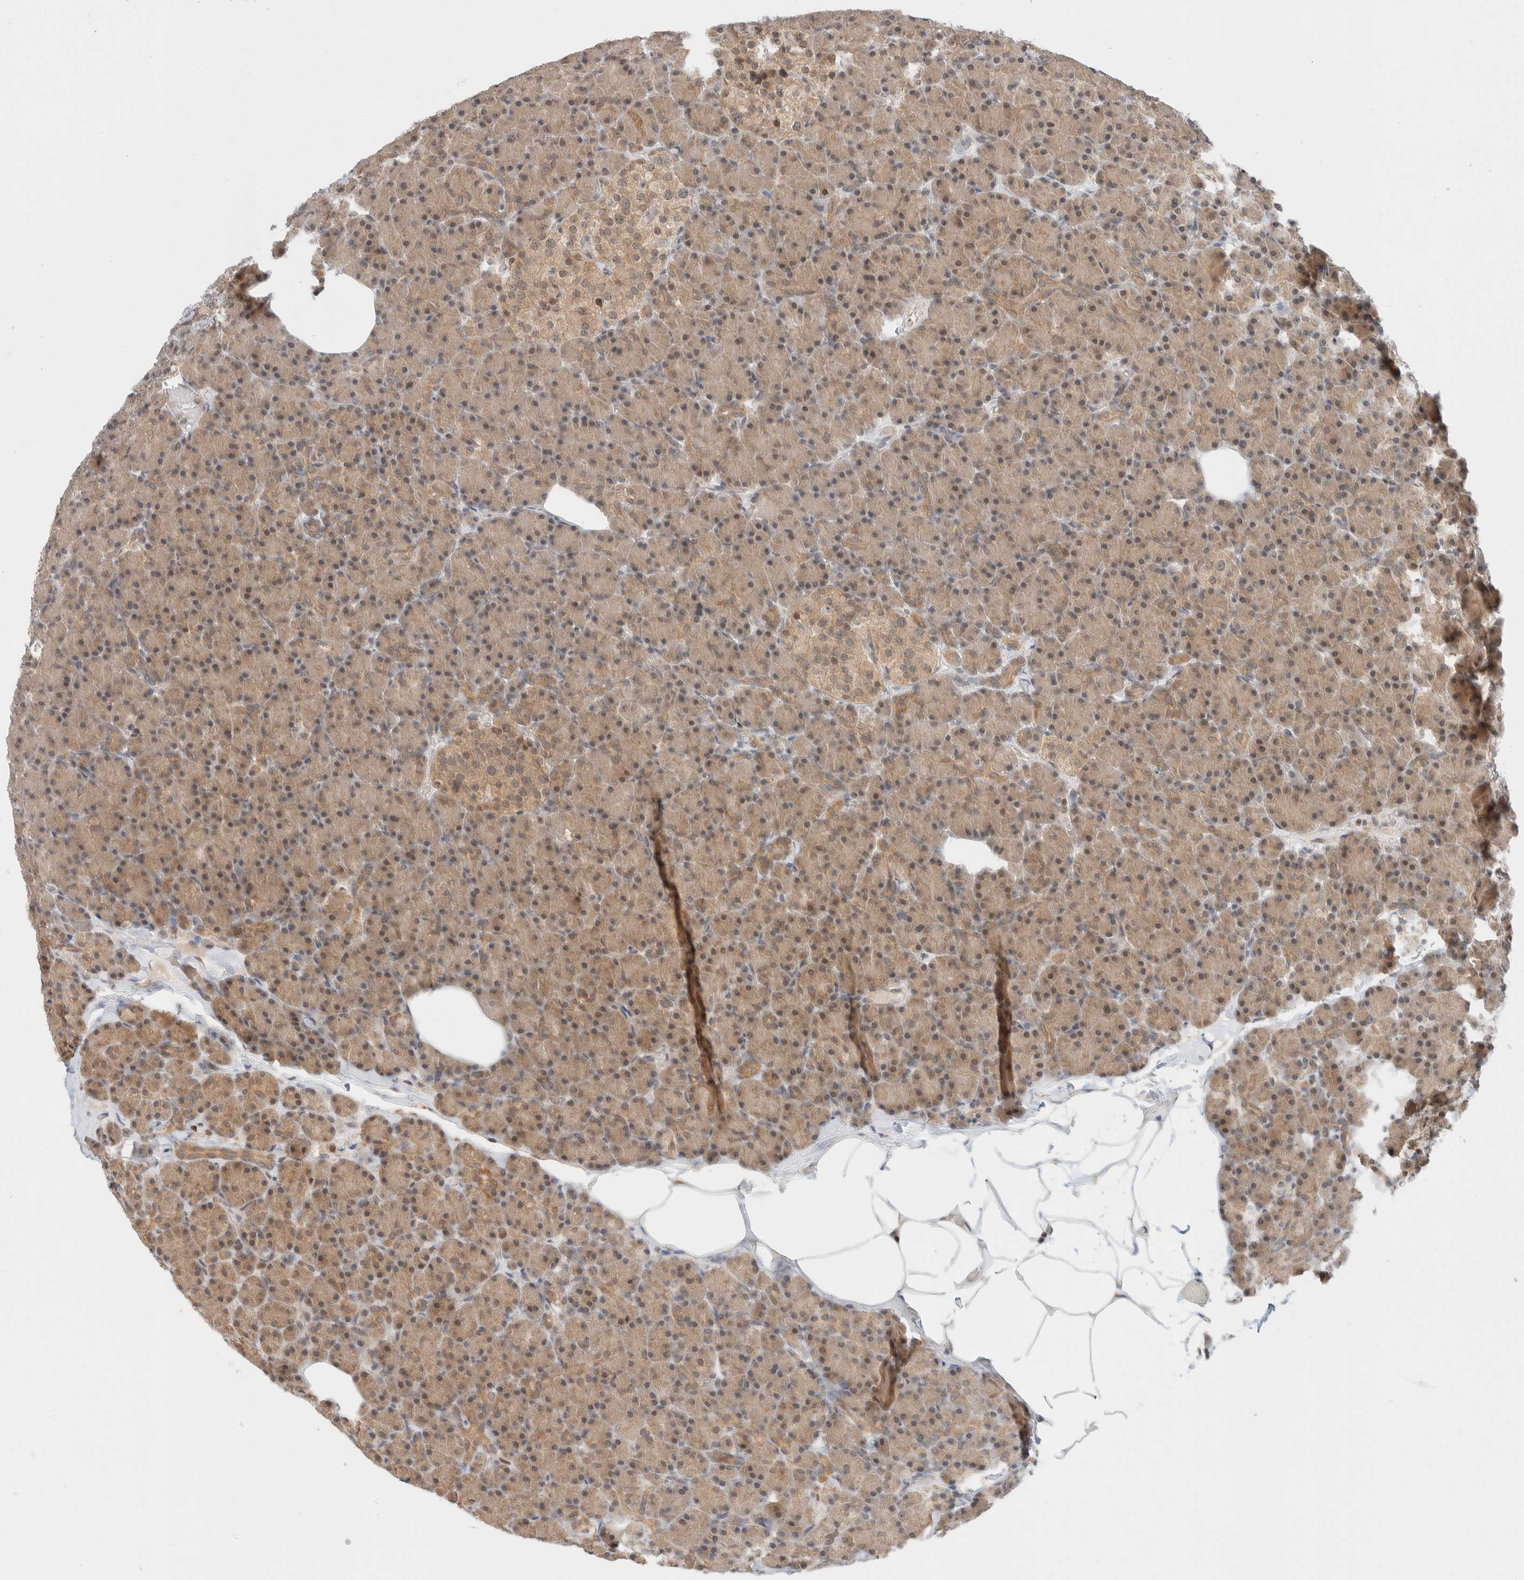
{"staining": {"intensity": "weak", "quantity": ">75%", "location": "cytoplasmic/membranous,nuclear"}, "tissue": "pancreas", "cell_type": "Exocrine glandular cells", "image_type": "normal", "snomed": [{"axis": "morphology", "description": "Normal tissue, NOS"}, {"axis": "topography", "description": "Pancreas"}], "caption": "Pancreas stained with immunohistochemistry (IHC) exhibits weak cytoplasmic/membranous,nuclear positivity in approximately >75% of exocrine glandular cells.", "gene": "C8orf76", "patient": {"sex": "female", "age": 43}}